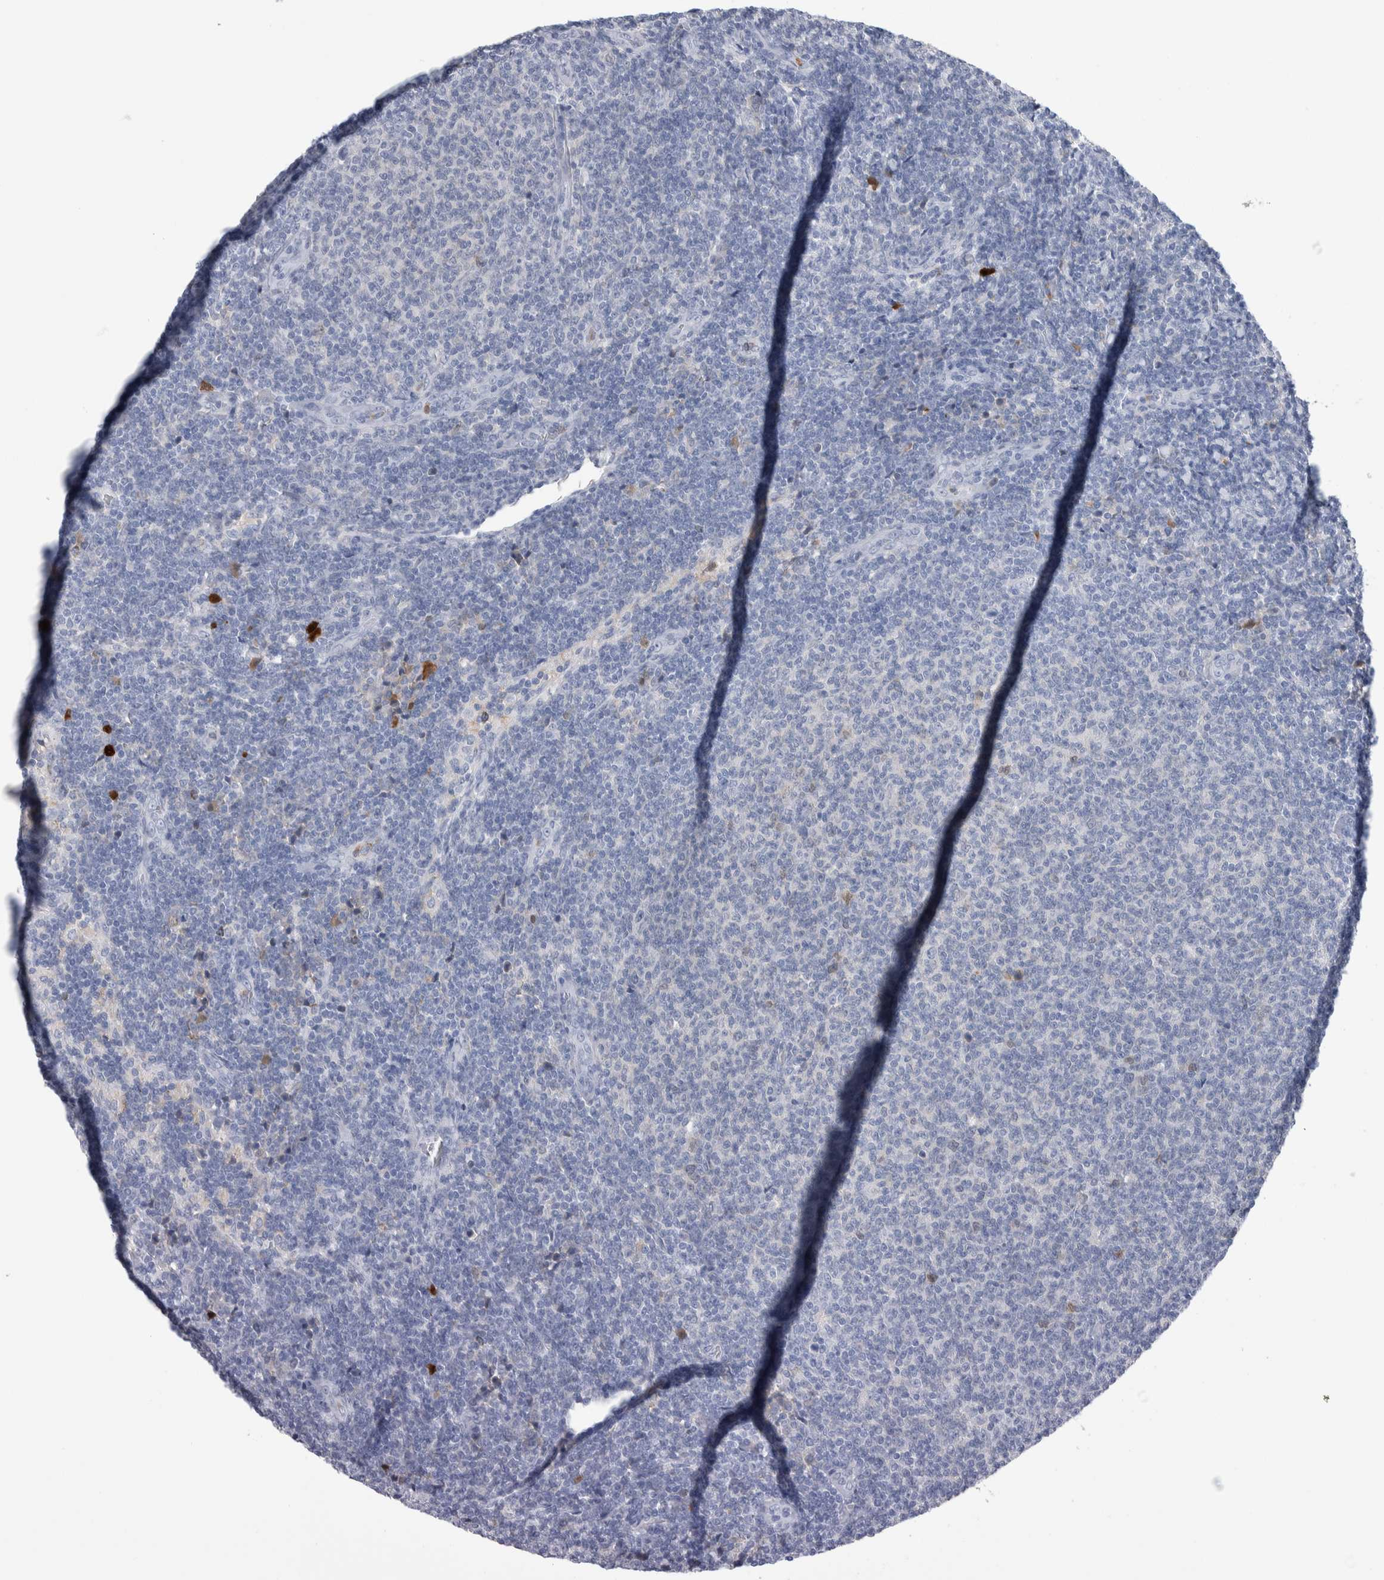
{"staining": {"intensity": "negative", "quantity": "none", "location": "none"}, "tissue": "lymphoma", "cell_type": "Tumor cells", "image_type": "cancer", "snomed": [{"axis": "morphology", "description": "Malignant lymphoma, non-Hodgkin's type, Low grade"}, {"axis": "topography", "description": "Lymph node"}], "caption": "A high-resolution photomicrograph shows immunohistochemistry (IHC) staining of malignant lymphoma, non-Hodgkin's type (low-grade), which displays no significant staining in tumor cells.", "gene": "LURAP1L", "patient": {"sex": "male", "age": 66}}